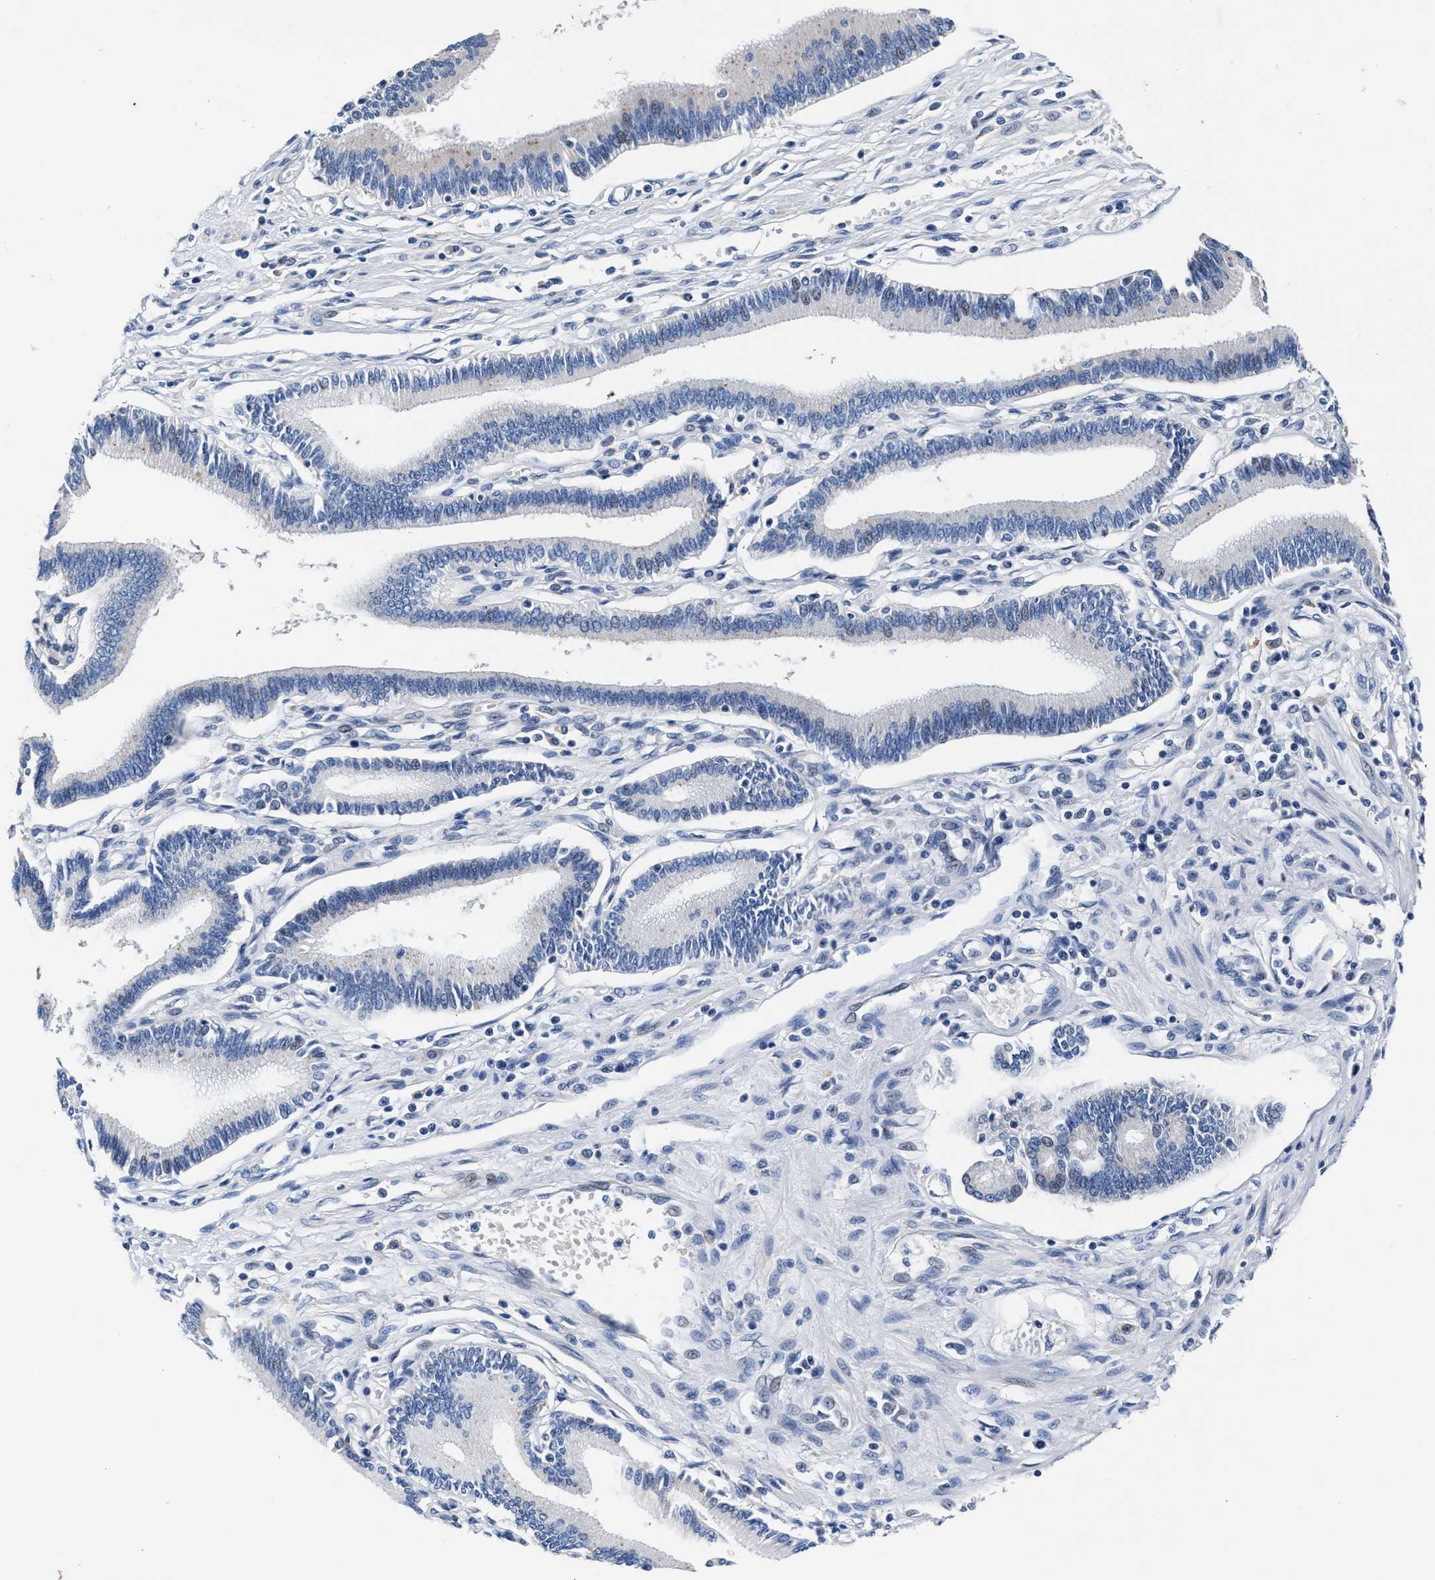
{"staining": {"intensity": "negative", "quantity": "none", "location": "none"}, "tissue": "pancreatic cancer", "cell_type": "Tumor cells", "image_type": "cancer", "snomed": [{"axis": "morphology", "description": "Adenocarcinoma, NOS"}, {"axis": "topography", "description": "Pancreas"}], "caption": "Immunohistochemical staining of human pancreatic cancer (adenocarcinoma) displays no significant expression in tumor cells. The staining was performed using DAB (3,3'-diaminobenzidine) to visualize the protein expression in brown, while the nuclei were stained in blue with hematoxylin (Magnification: 20x).", "gene": "GSTM1", "patient": {"sex": "male", "age": 56}}